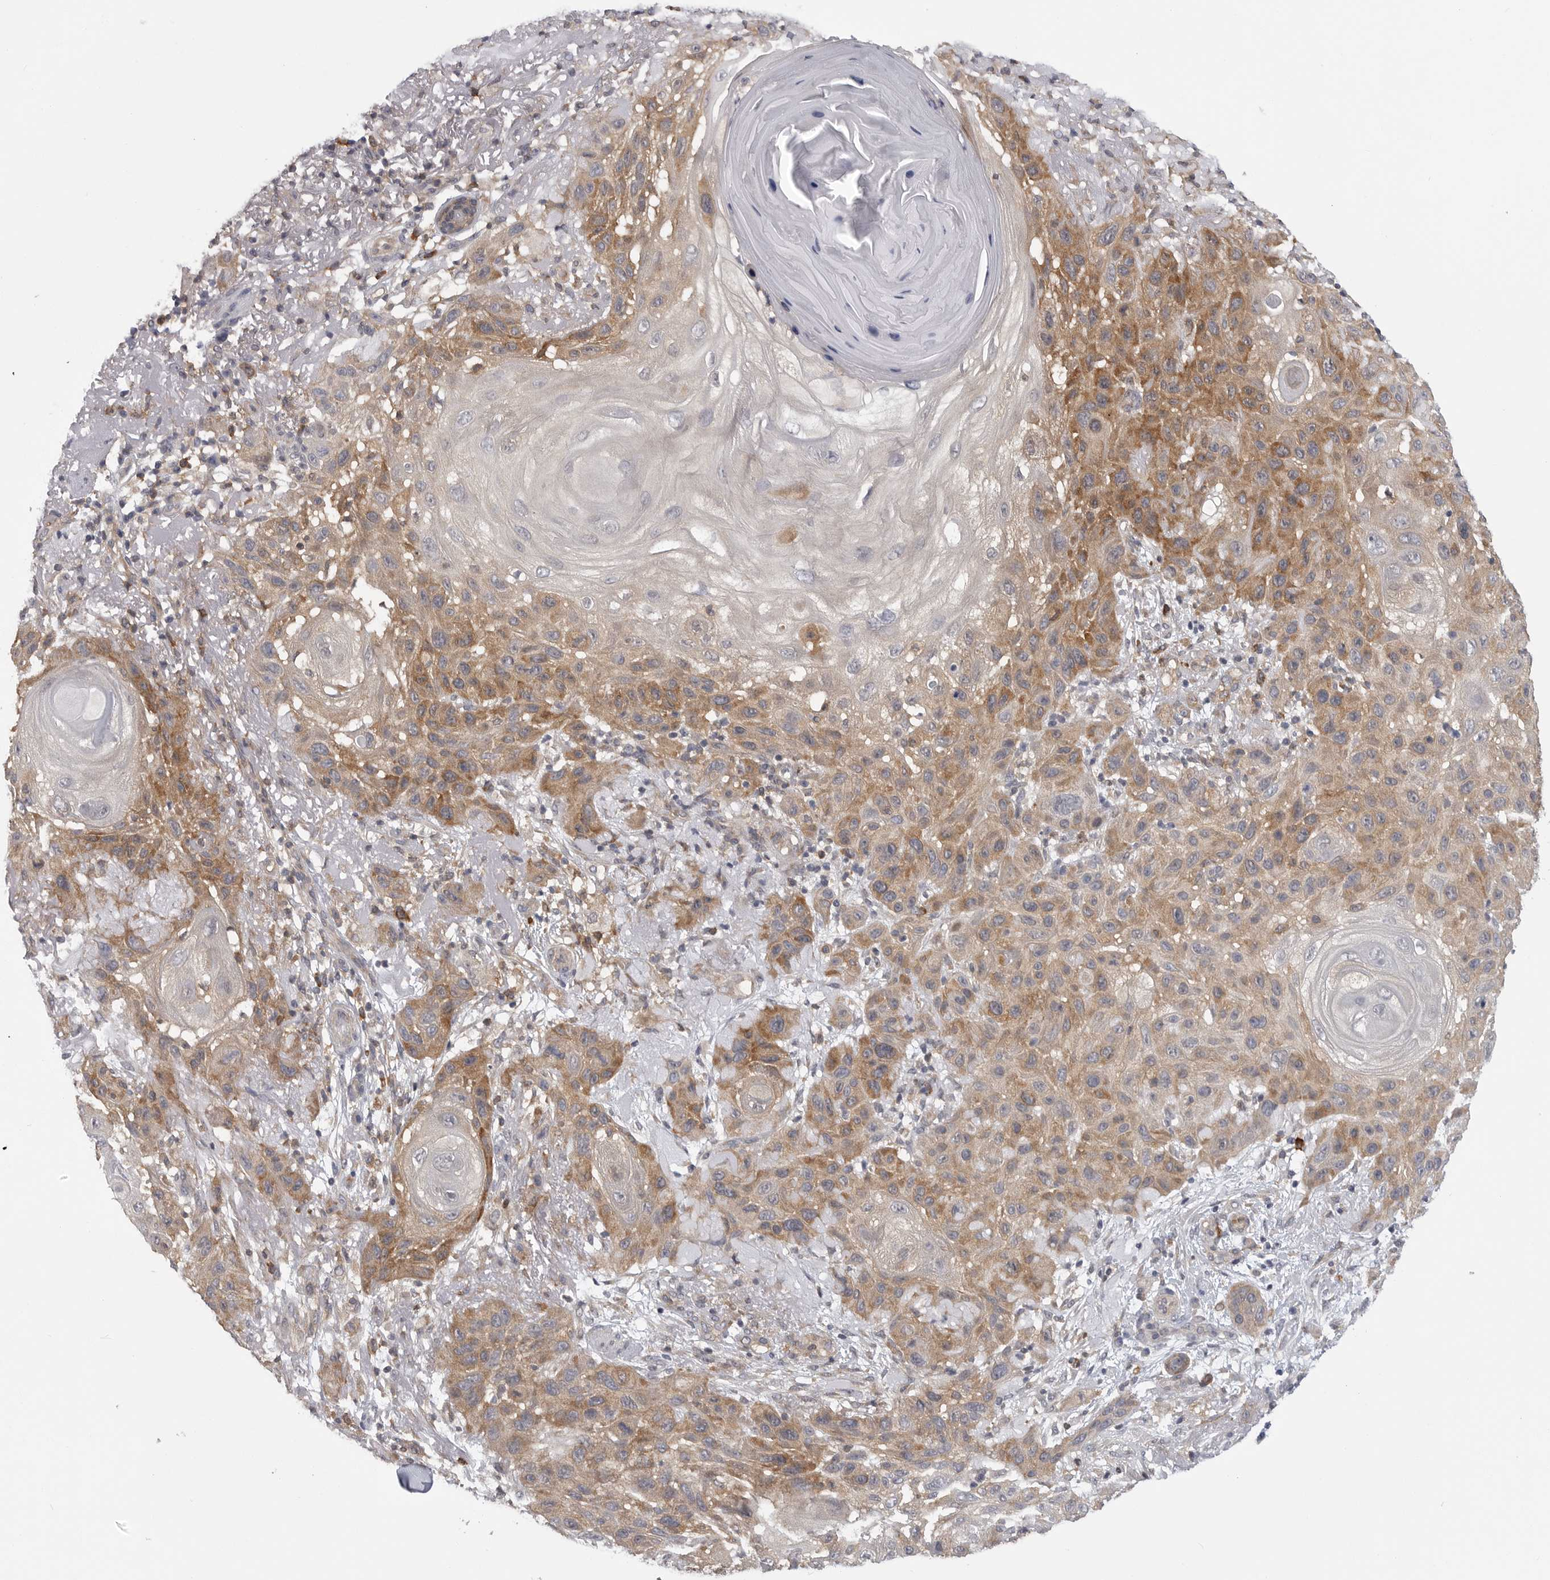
{"staining": {"intensity": "moderate", "quantity": ">75%", "location": "cytoplasmic/membranous"}, "tissue": "skin cancer", "cell_type": "Tumor cells", "image_type": "cancer", "snomed": [{"axis": "morphology", "description": "Normal tissue, NOS"}, {"axis": "morphology", "description": "Squamous cell carcinoma, NOS"}, {"axis": "topography", "description": "Skin"}], "caption": "Tumor cells demonstrate medium levels of moderate cytoplasmic/membranous expression in approximately >75% of cells in human skin cancer.", "gene": "CACYBP", "patient": {"sex": "female", "age": 96}}